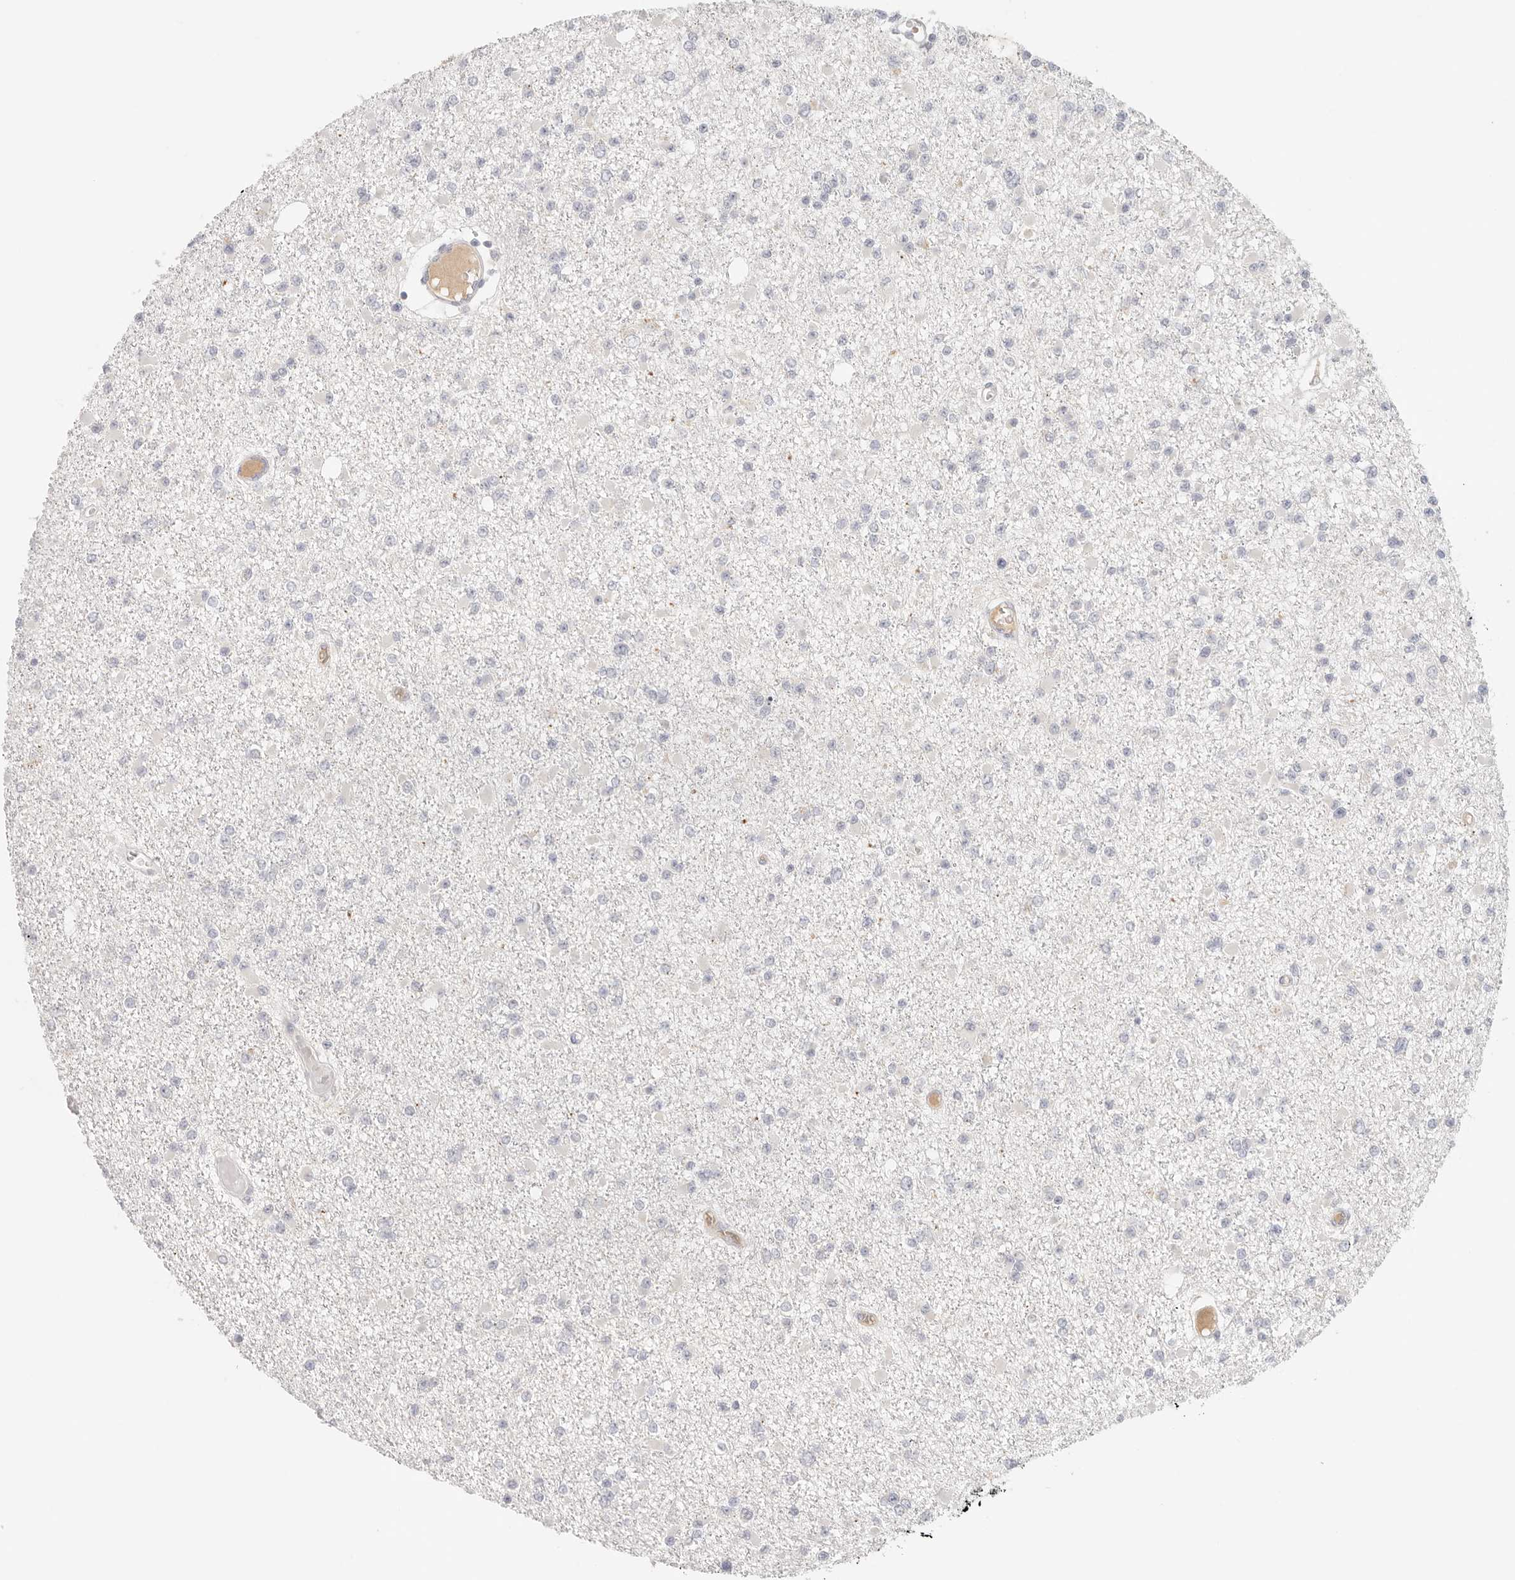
{"staining": {"intensity": "negative", "quantity": "none", "location": "none"}, "tissue": "glioma", "cell_type": "Tumor cells", "image_type": "cancer", "snomed": [{"axis": "morphology", "description": "Glioma, malignant, Low grade"}, {"axis": "topography", "description": "Brain"}], "caption": "Tumor cells show no significant protein expression in glioma. Brightfield microscopy of immunohistochemistry (IHC) stained with DAB (brown) and hematoxylin (blue), captured at high magnification.", "gene": "SPHK1", "patient": {"sex": "female", "age": 22}}